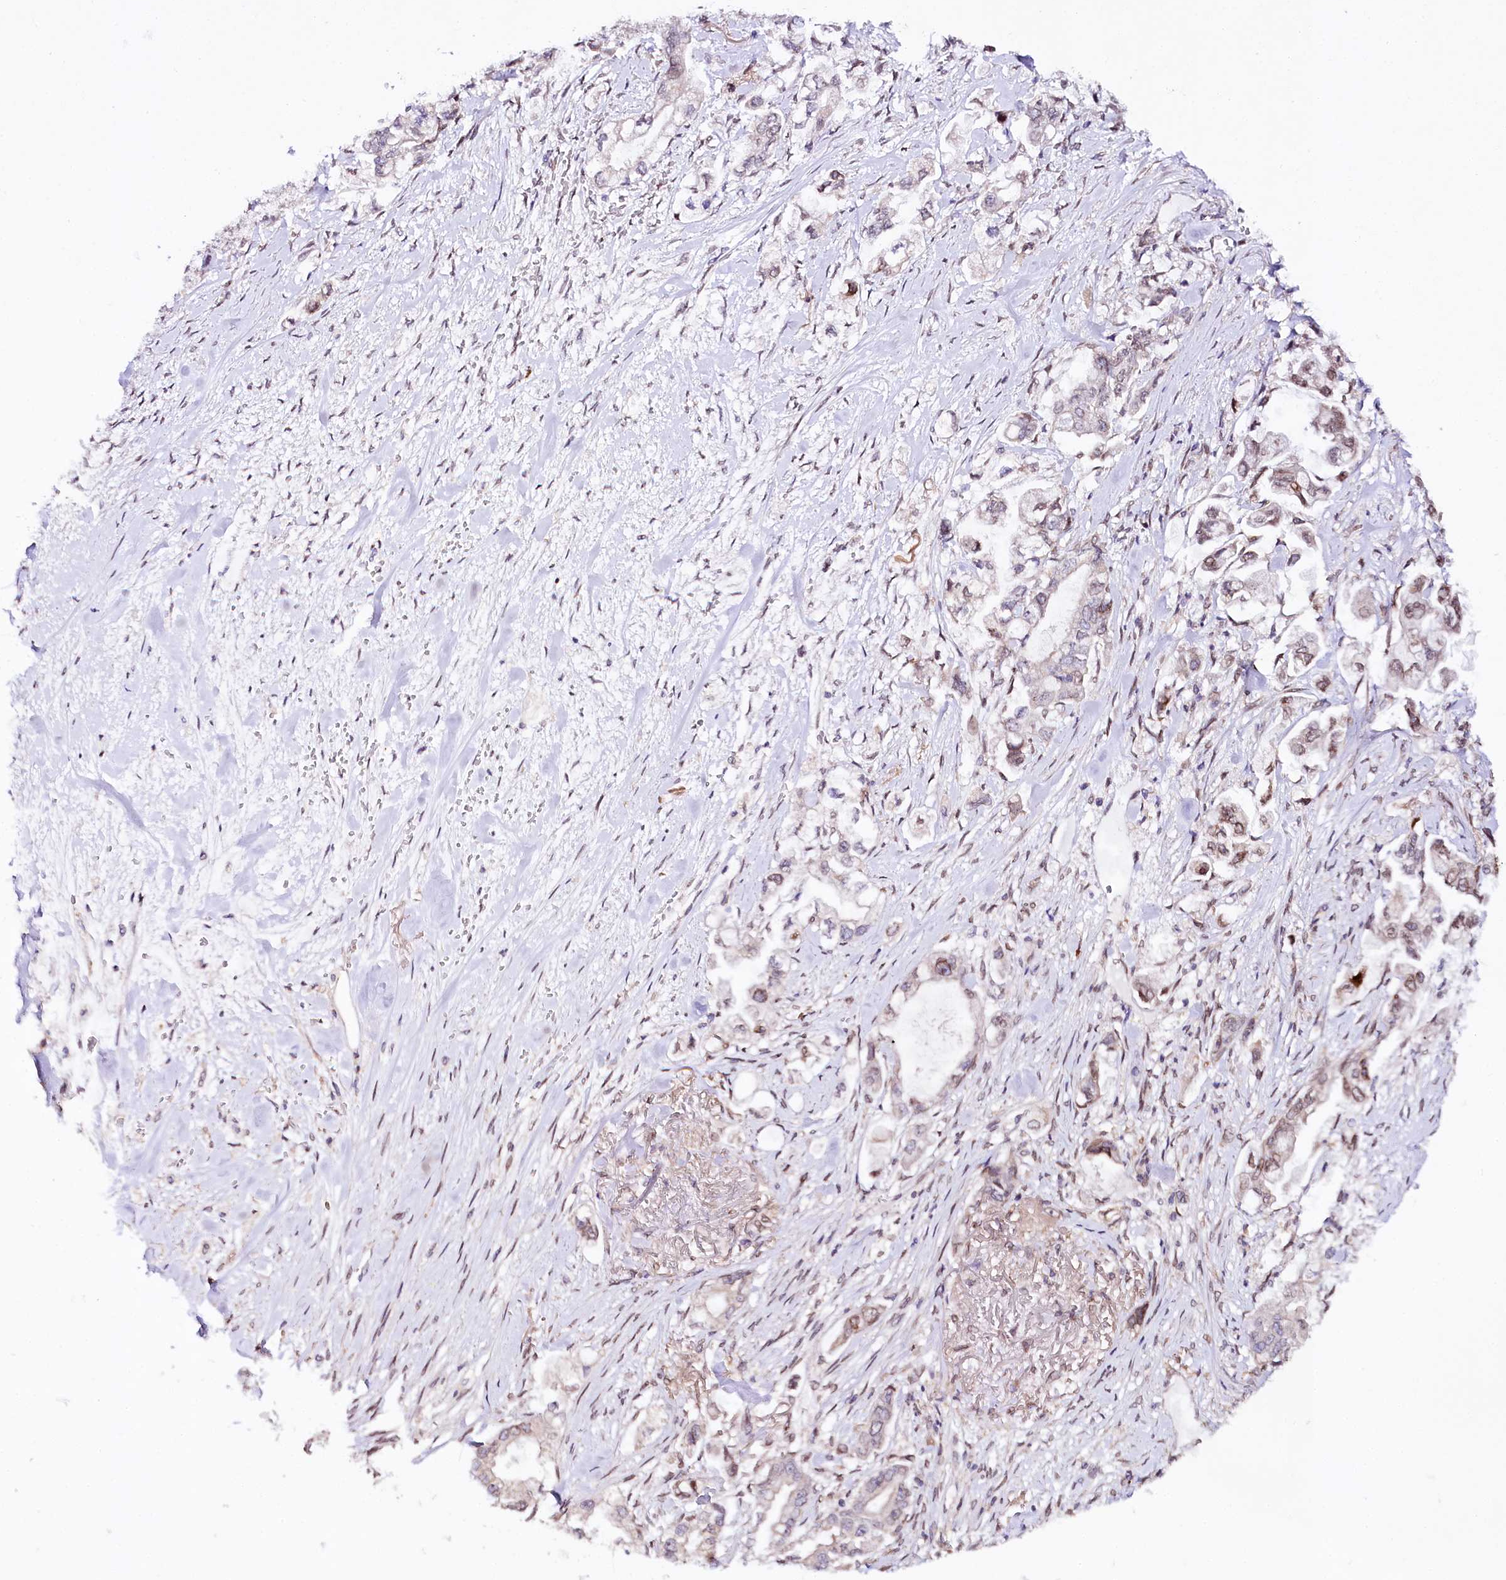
{"staining": {"intensity": "weak", "quantity": "25%-75%", "location": "nuclear"}, "tissue": "stomach cancer", "cell_type": "Tumor cells", "image_type": "cancer", "snomed": [{"axis": "morphology", "description": "Adenocarcinoma, NOS"}, {"axis": "topography", "description": "Stomach"}], "caption": "Immunohistochemical staining of human adenocarcinoma (stomach) displays low levels of weak nuclear expression in approximately 25%-75% of tumor cells.", "gene": "ZNF226", "patient": {"sex": "male", "age": 62}}